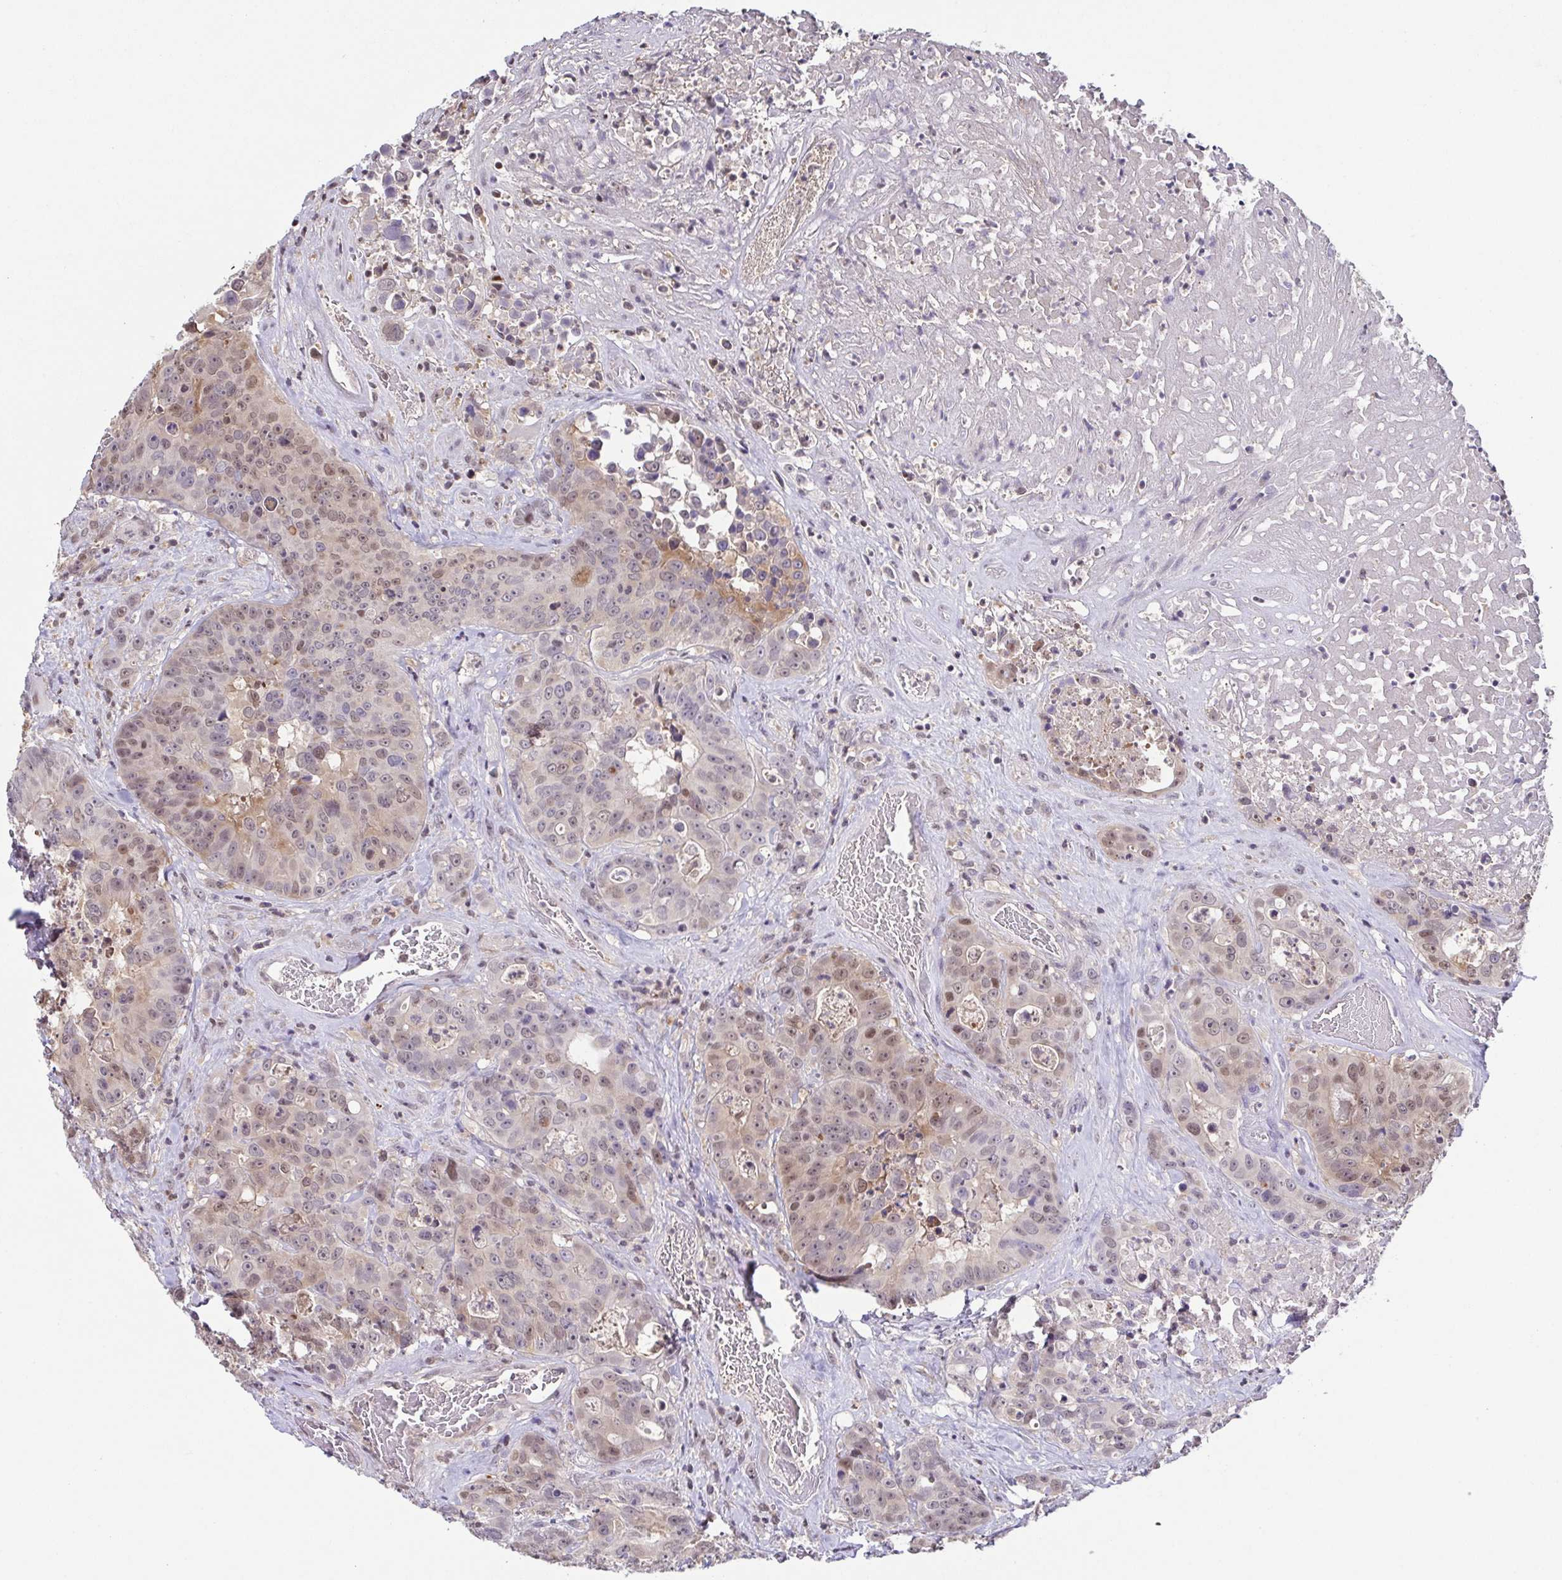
{"staining": {"intensity": "moderate", "quantity": "25%-75%", "location": "nuclear"}, "tissue": "colorectal cancer", "cell_type": "Tumor cells", "image_type": "cancer", "snomed": [{"axis": "morphology", "description": "Adenocarcinoma, NOS"}, {"axis": "topography", "description": "Rectum"}], "caption": "Moderate nuclear protein staining is seen in approximately 25%-75% of tumor cells in colorectal cancer (adenocarcinoma).", "gene": "PSMB9", "patient": {"sex": "female", "age": 62}}